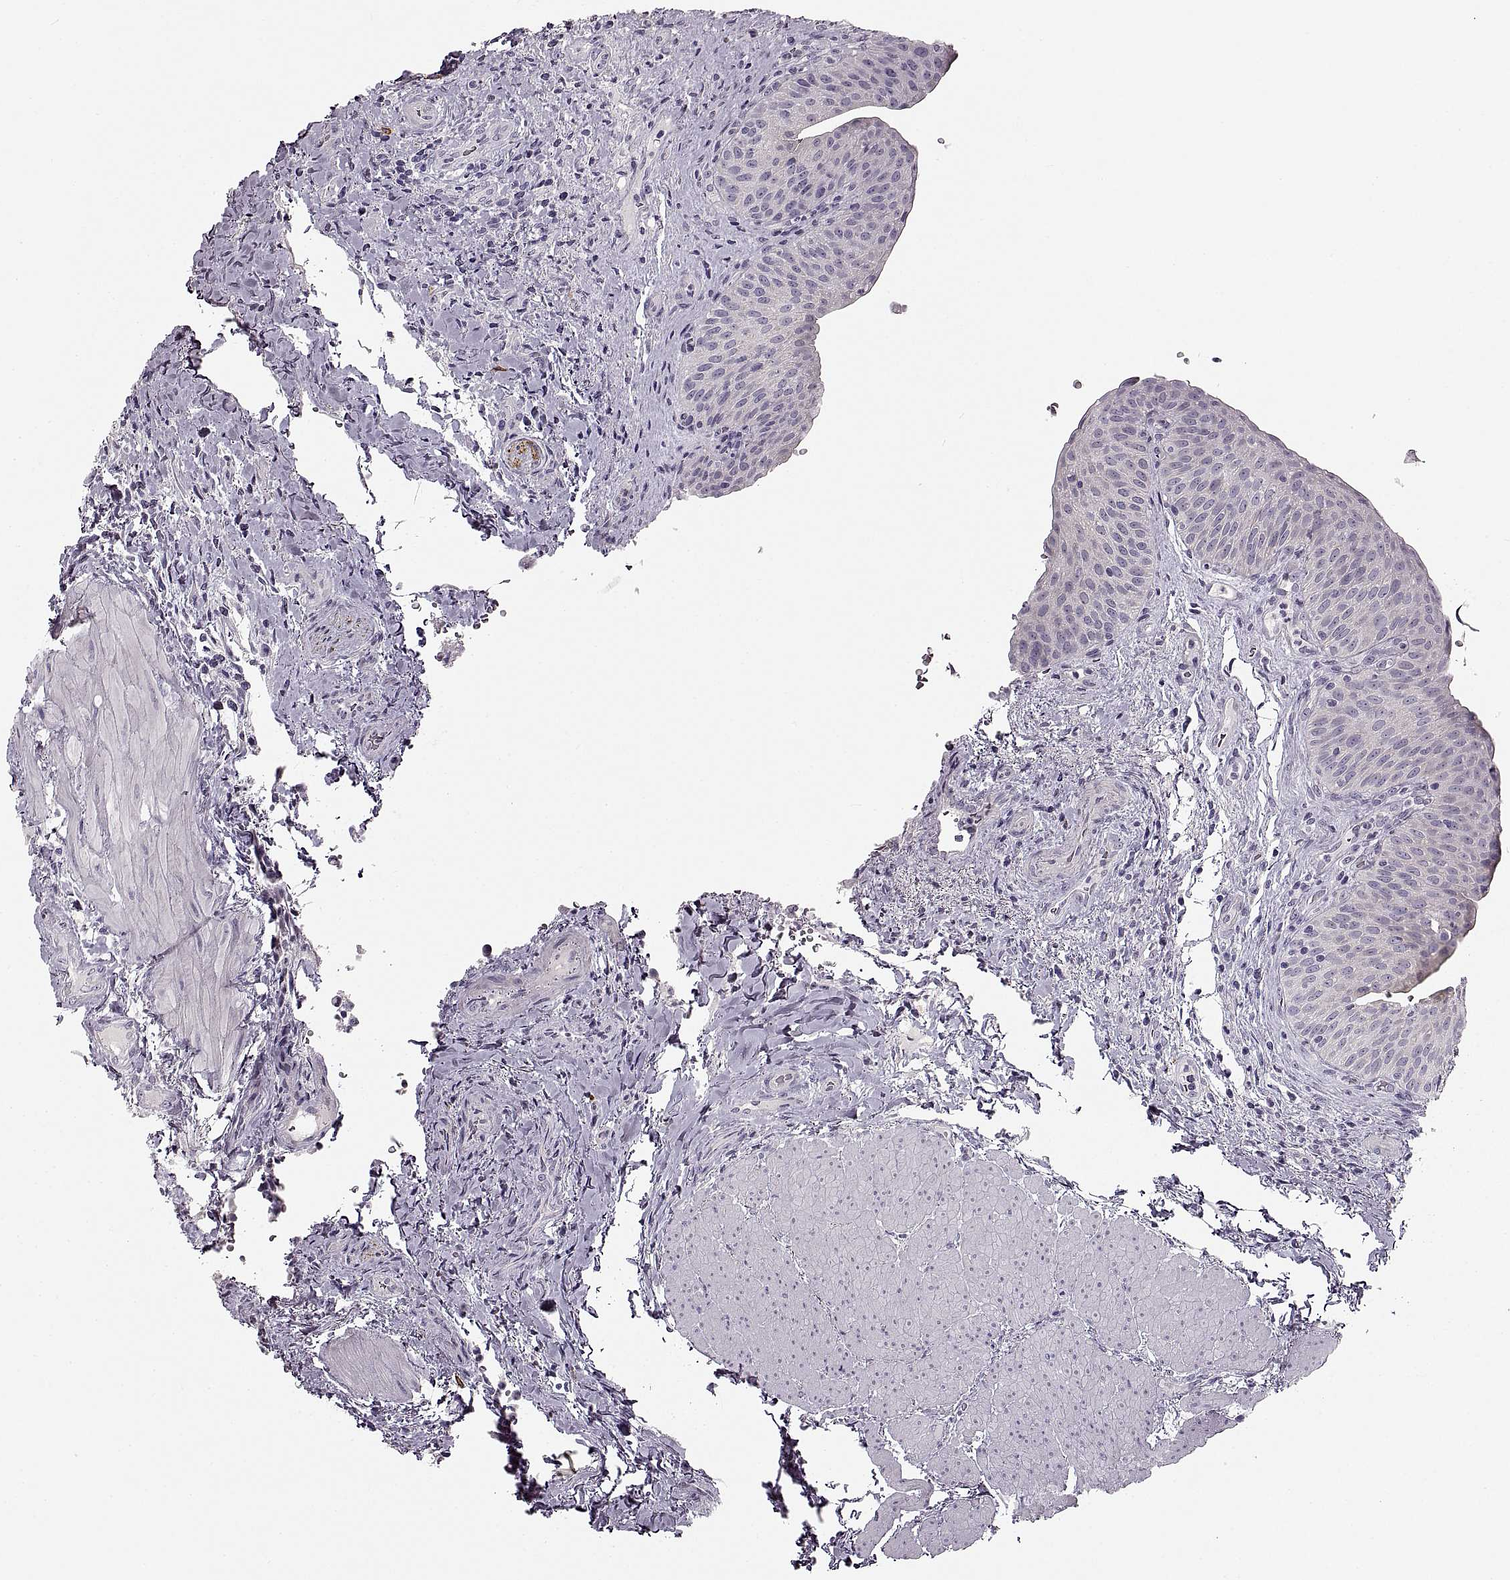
{"staining": {"intensity": "negative", "quantity": "none", "location": "none"}, "tissue": "urinary bladder", "cell_type": "Urothelial cells", "image_type": "normal", "snomed": [{"axis": "morphology", "description": "Normal tissue, NOS"}, {"axis": "topography", "description": "Urinary bladder"}], "caption": "High magnification brightfield microscopy of benign urinary bladder stained with DAB (3,3'-diaminobenzidine) (brown) and counterstained with hematoxylin (blue): urothelial cells show no significant staining.", "gene": "CNTN1", "patient": {"sex": "male", "age": 66}}